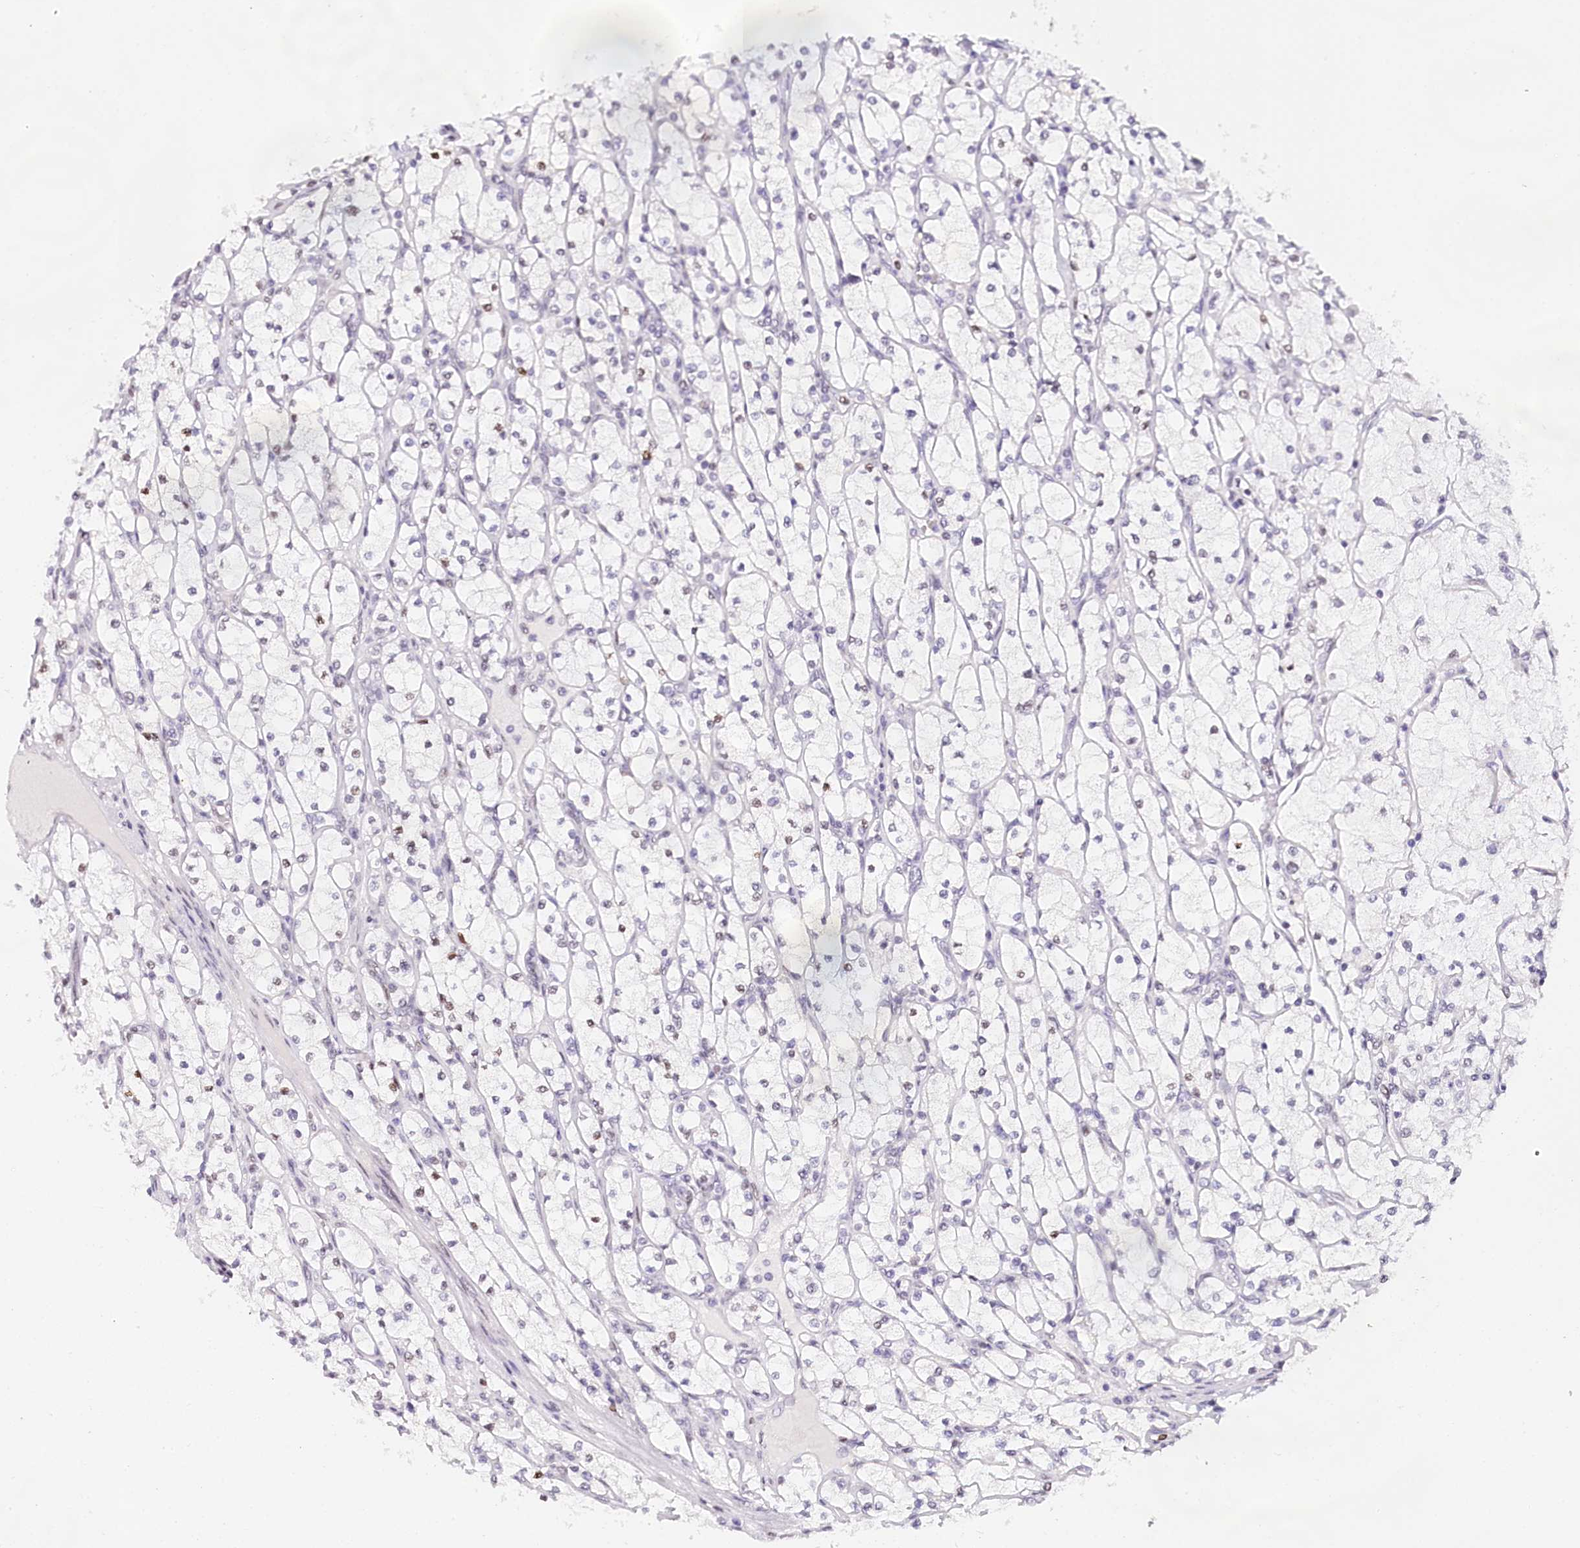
{"staining": {"intensity": "weak", "quantity": "<25%", "location": "nuclear"}, "tissue": "renal cancer", "cell_type": "Tumor cells", "image_type": "cancer", "snomed": [{"axis": "morphology", "description": "Adenocarcinoma, NOS"}, {"axis": "topography", "description": "Kidney"}], "caption": "Histopathology image shows no significant protein staining in tumor cells of renal adenocarcinoma.", "gene": "TP53", "patient": {"sex": "male", "age": 80}}